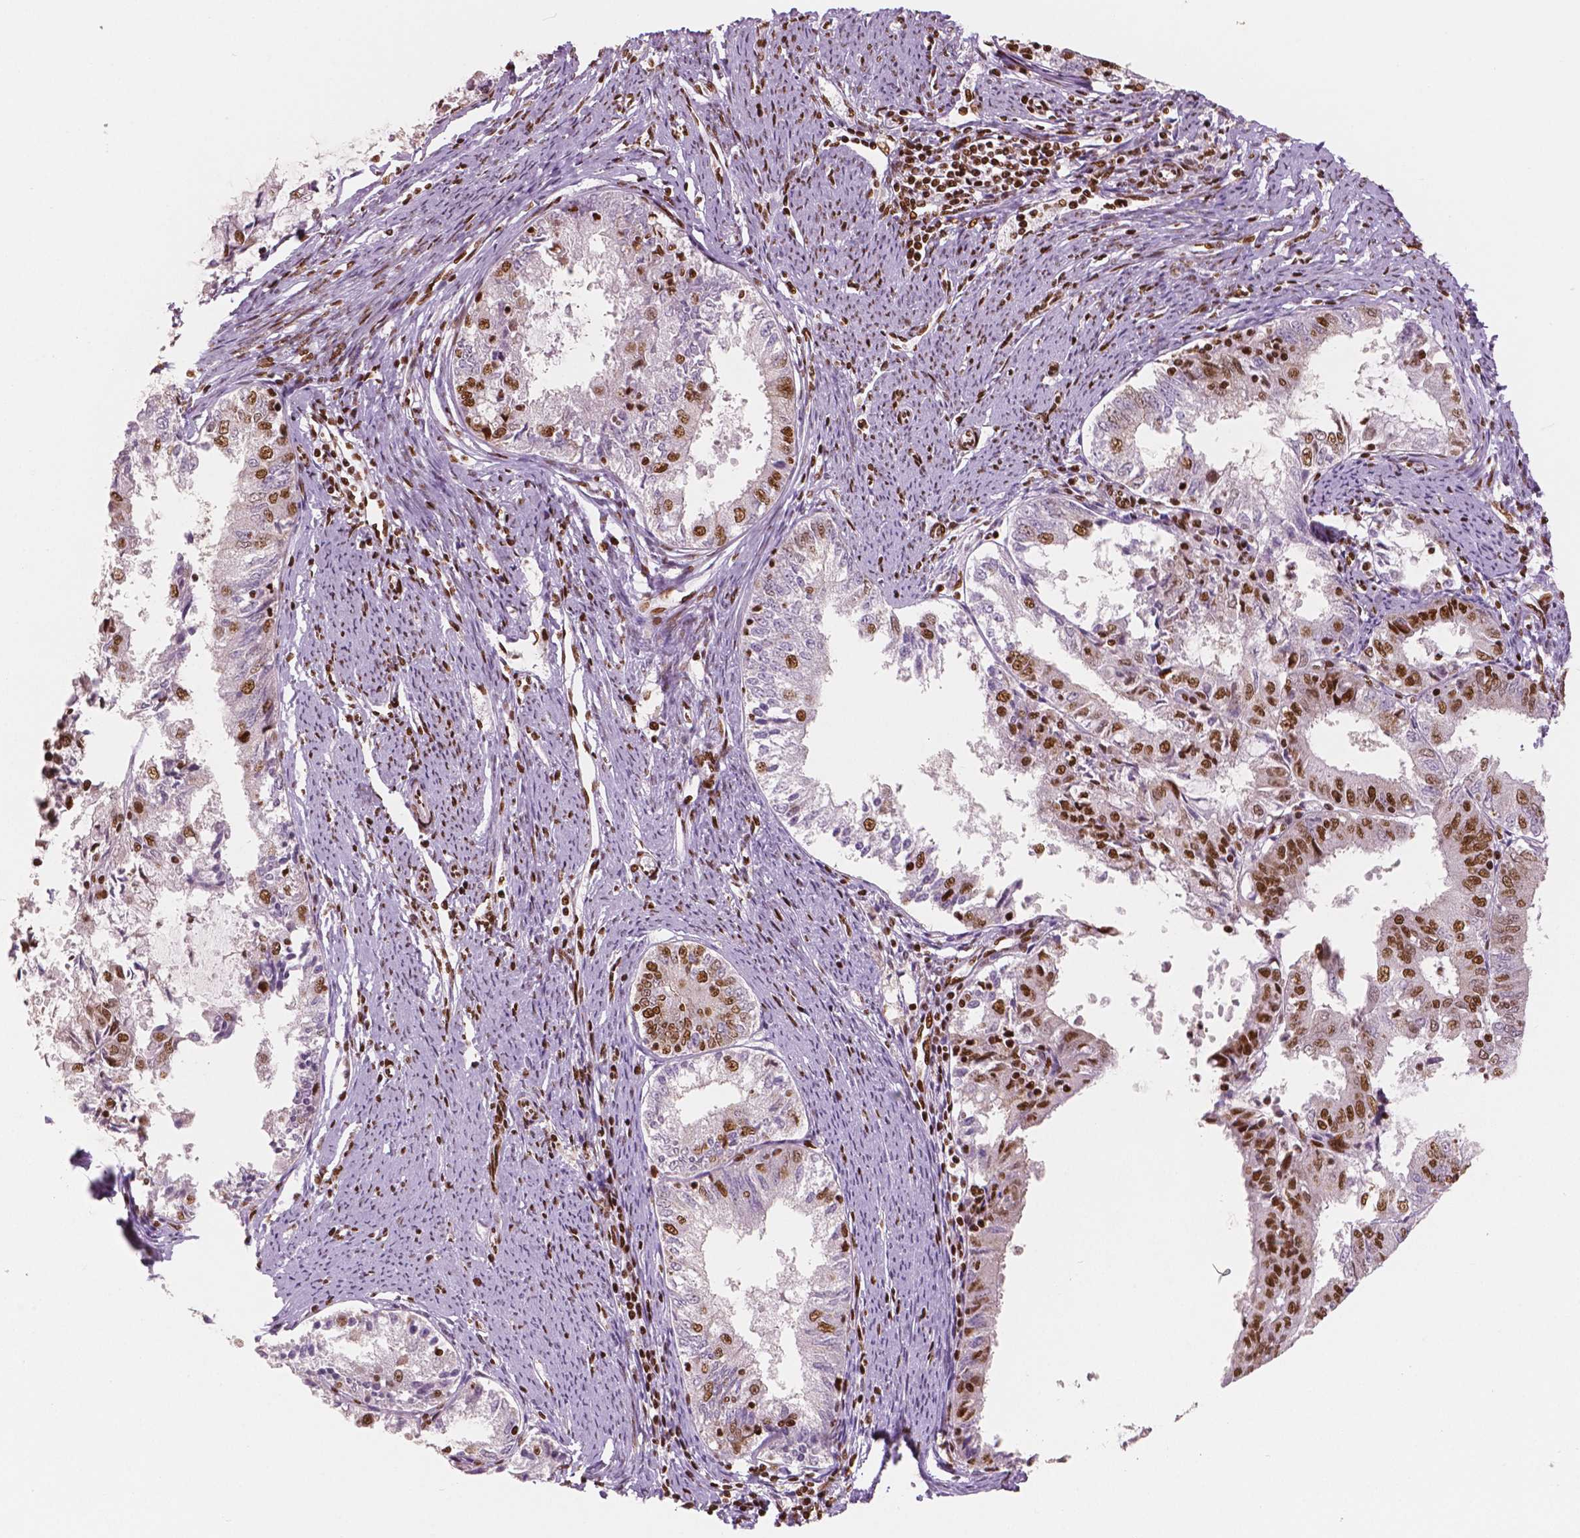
{"staining": {"intensity": "moderate", "quantity": "25%-75%", "location": "nuclear"}, "tissue": "endometrial cancer", "cell_type": "Tumor cells", "image_type": "cancer", "snomed": [{"axis": "morphology", "description": "Adenocarcinoma, NOS"}, {"axis": "topography", "description": "Endometrium"}], "caption": "This photomicrograph reveals IHC staining of human adenocarcinoma (endometrial), with medium moderate nuclear expression in approximately 25%-75% of tumor cells.", "gene": "BRD4", "patient": {"sex": "female", "age": 57}}